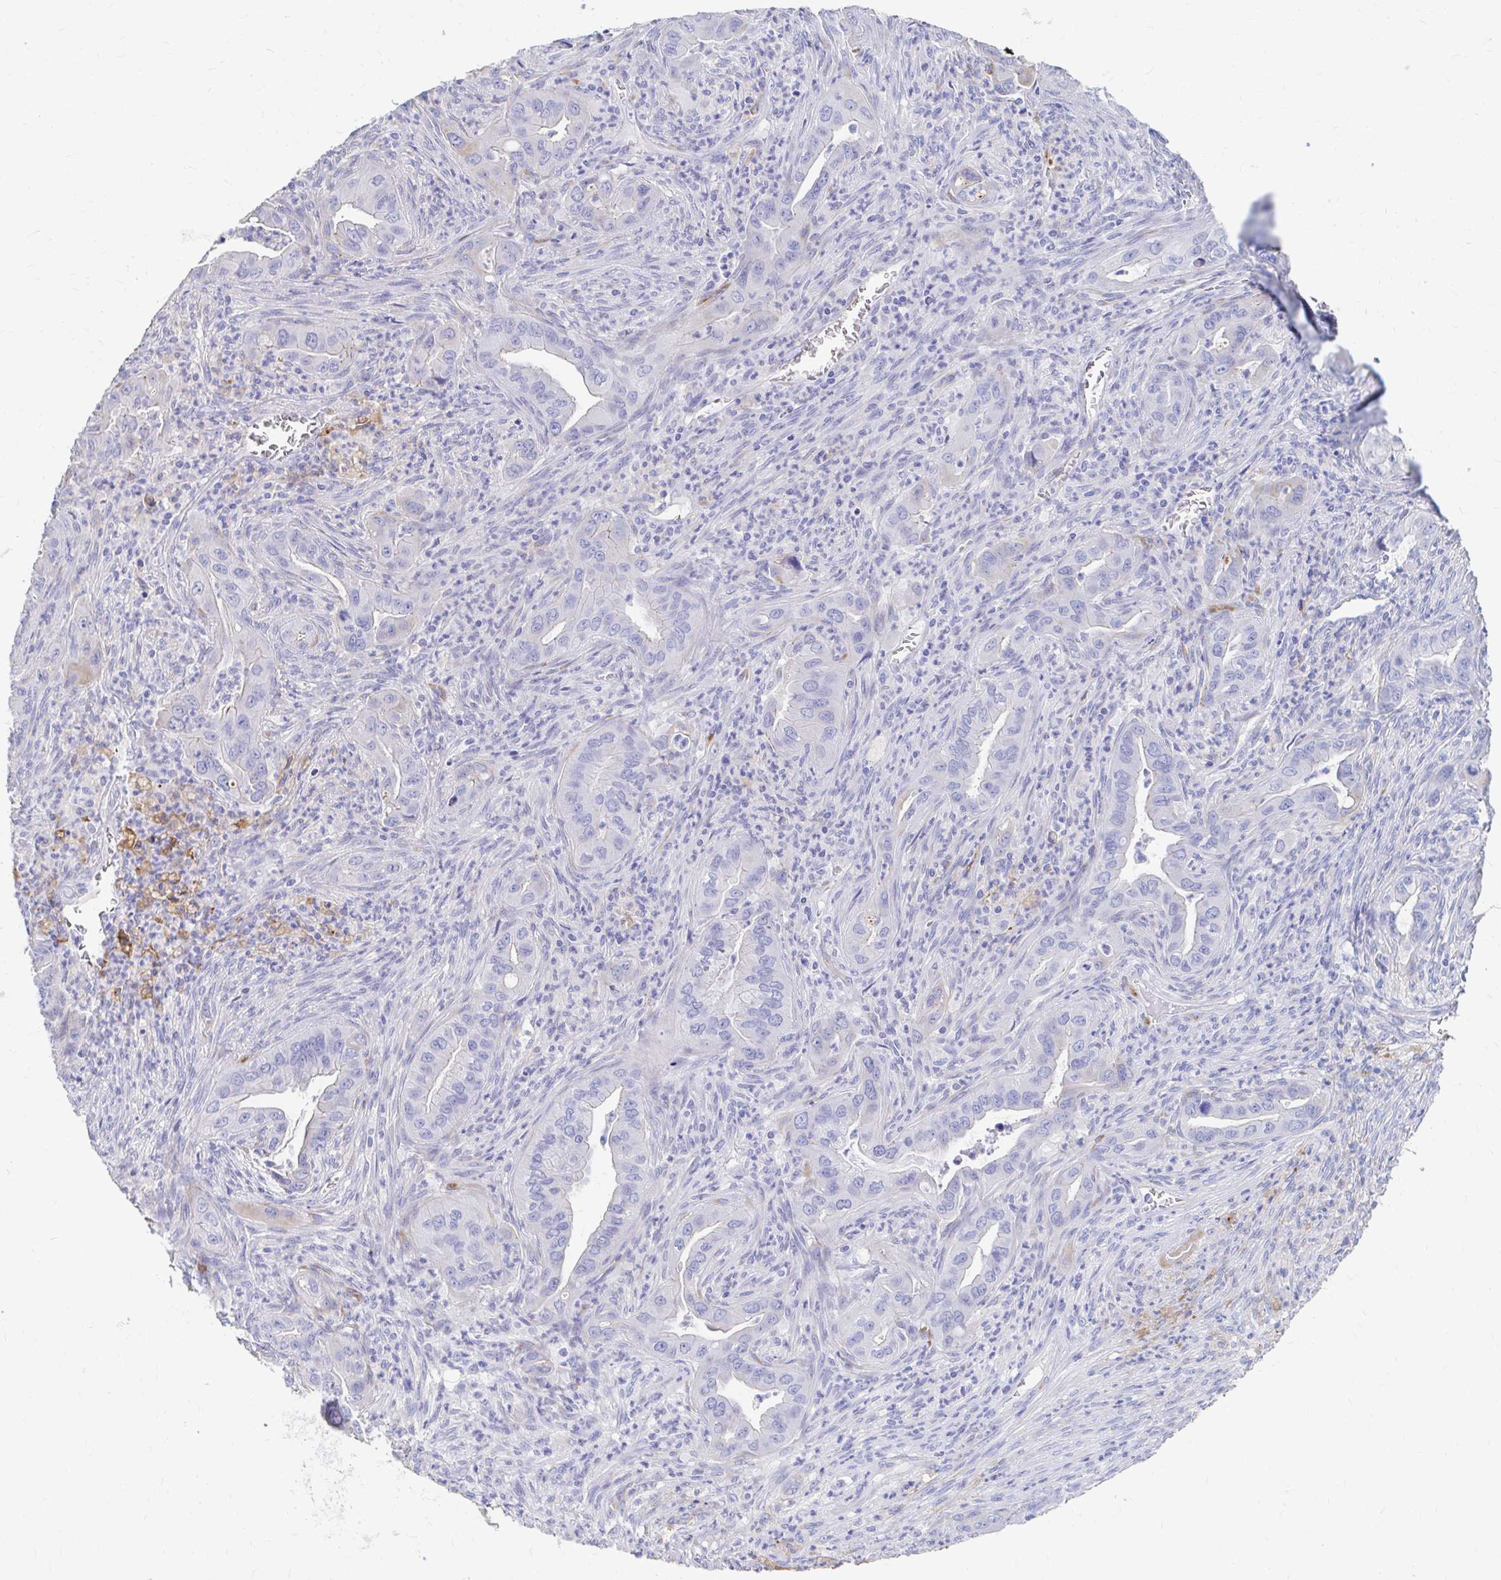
{"staining": {"intensity": "negative", "quantity": "none", "location": "none"}, "tissue": "lung cancer", "cell_type": "Tumor cells", "image_type": "cancer", "snomed": [{"axis": "morphology", "description": "Adenocarcinoma, NOS"}, {"axis": "topography", "description": "Lung"}], "caption": "Human lung adenocarcinoma stained for a protein using IHC displays no expression in tumor cells.", "gene": "LAMC3", "patient": {"sex": "male", "age": 65}}